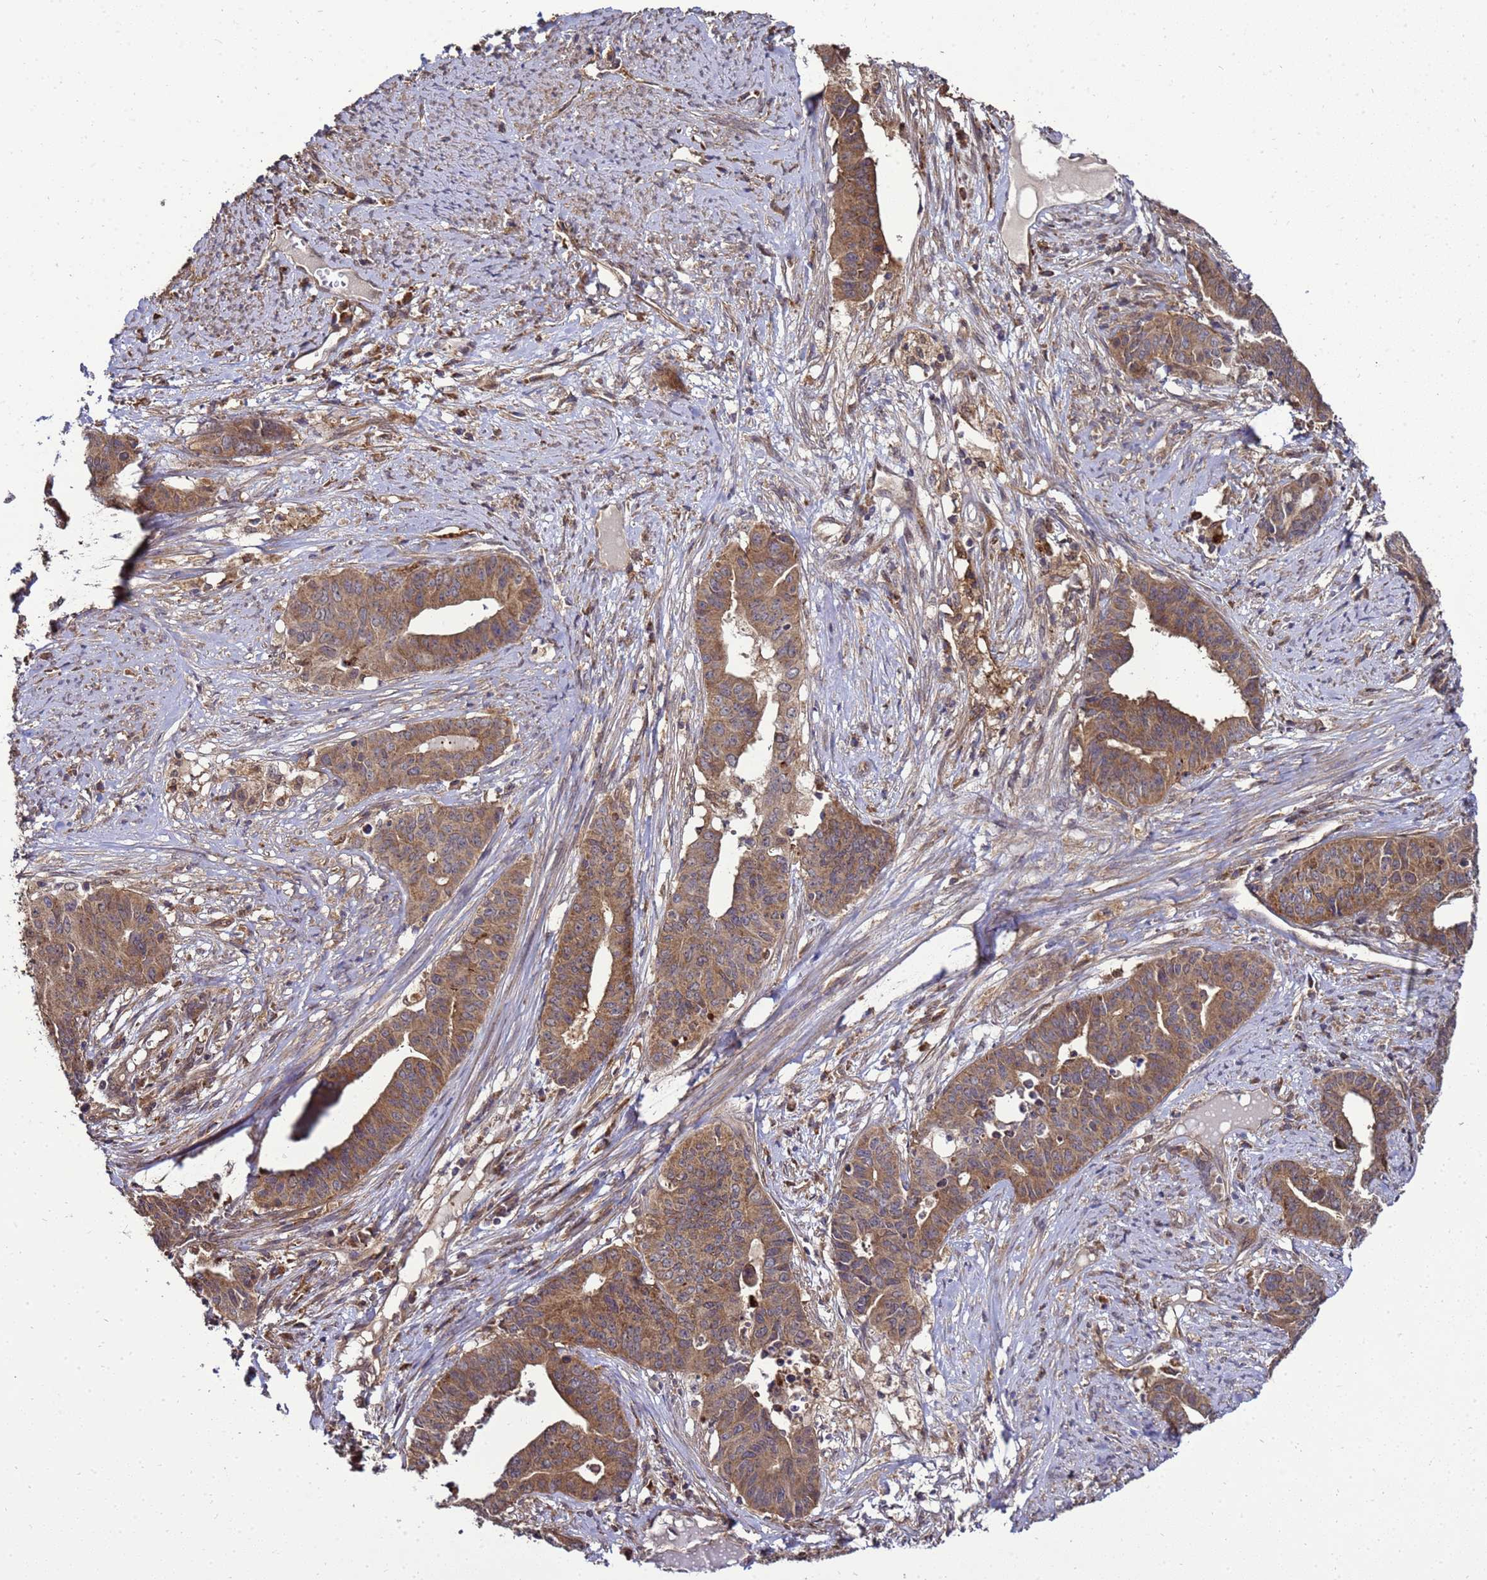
{"staining": {"intensity": "moderate", "quantity": ">75%", "location": "cytoplasmic/membranous"}, "tissue": "endometrial cancer", "cell_type": "Tumor cells", "image_type": "cancer", "snomed": [{"axis": "morphology", "description": "Adenocarcinoma, NOS"}, {"axis": "topography", "description": "Endometrium"}], "caption": "Adenocarcinoma (endometrial) stained for a protein (brown) reveals moderate cytoplasmic/membranous positive positivity in about >75% of tumor cells.", "gene": "TRABD", "patient": {"sex": "female", "age": 59}}